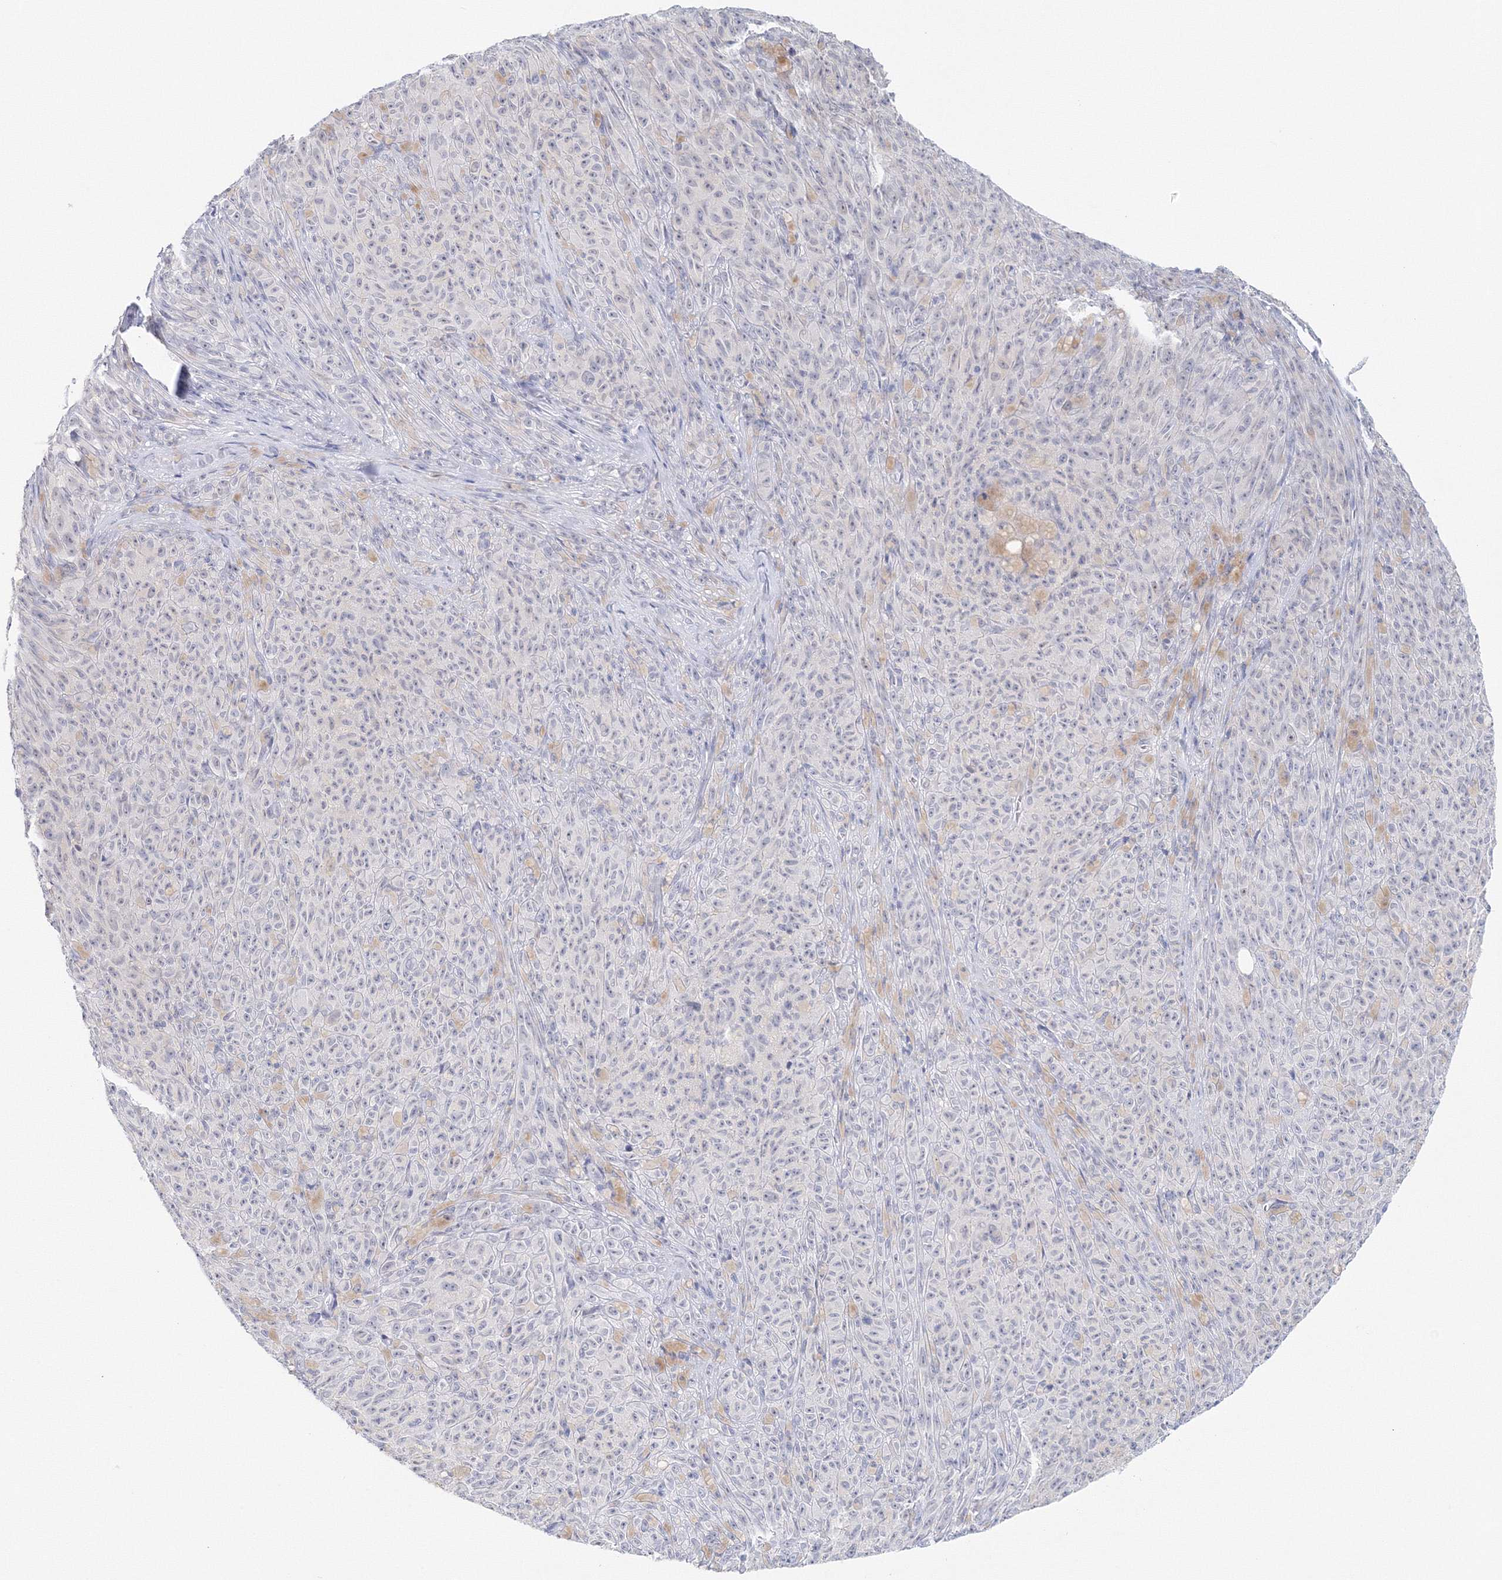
{"staining": {"intensity": "negative", "quantity": "none", "location": "none"}, "tissue": "melanoma", "cell_type": "Tumor cells", "image_type": "cancer", "snomed": [{"axis": "morphology", "description": "Malignant melanoma, NOS"}, {"axis": "topography", "description": "Skin"}], "caption": "The histopathology image reveals no staining of tumor cells in malignant melanoma.", "gene": "VSIG1", "patient": {"sex": "female", "age": 82}}